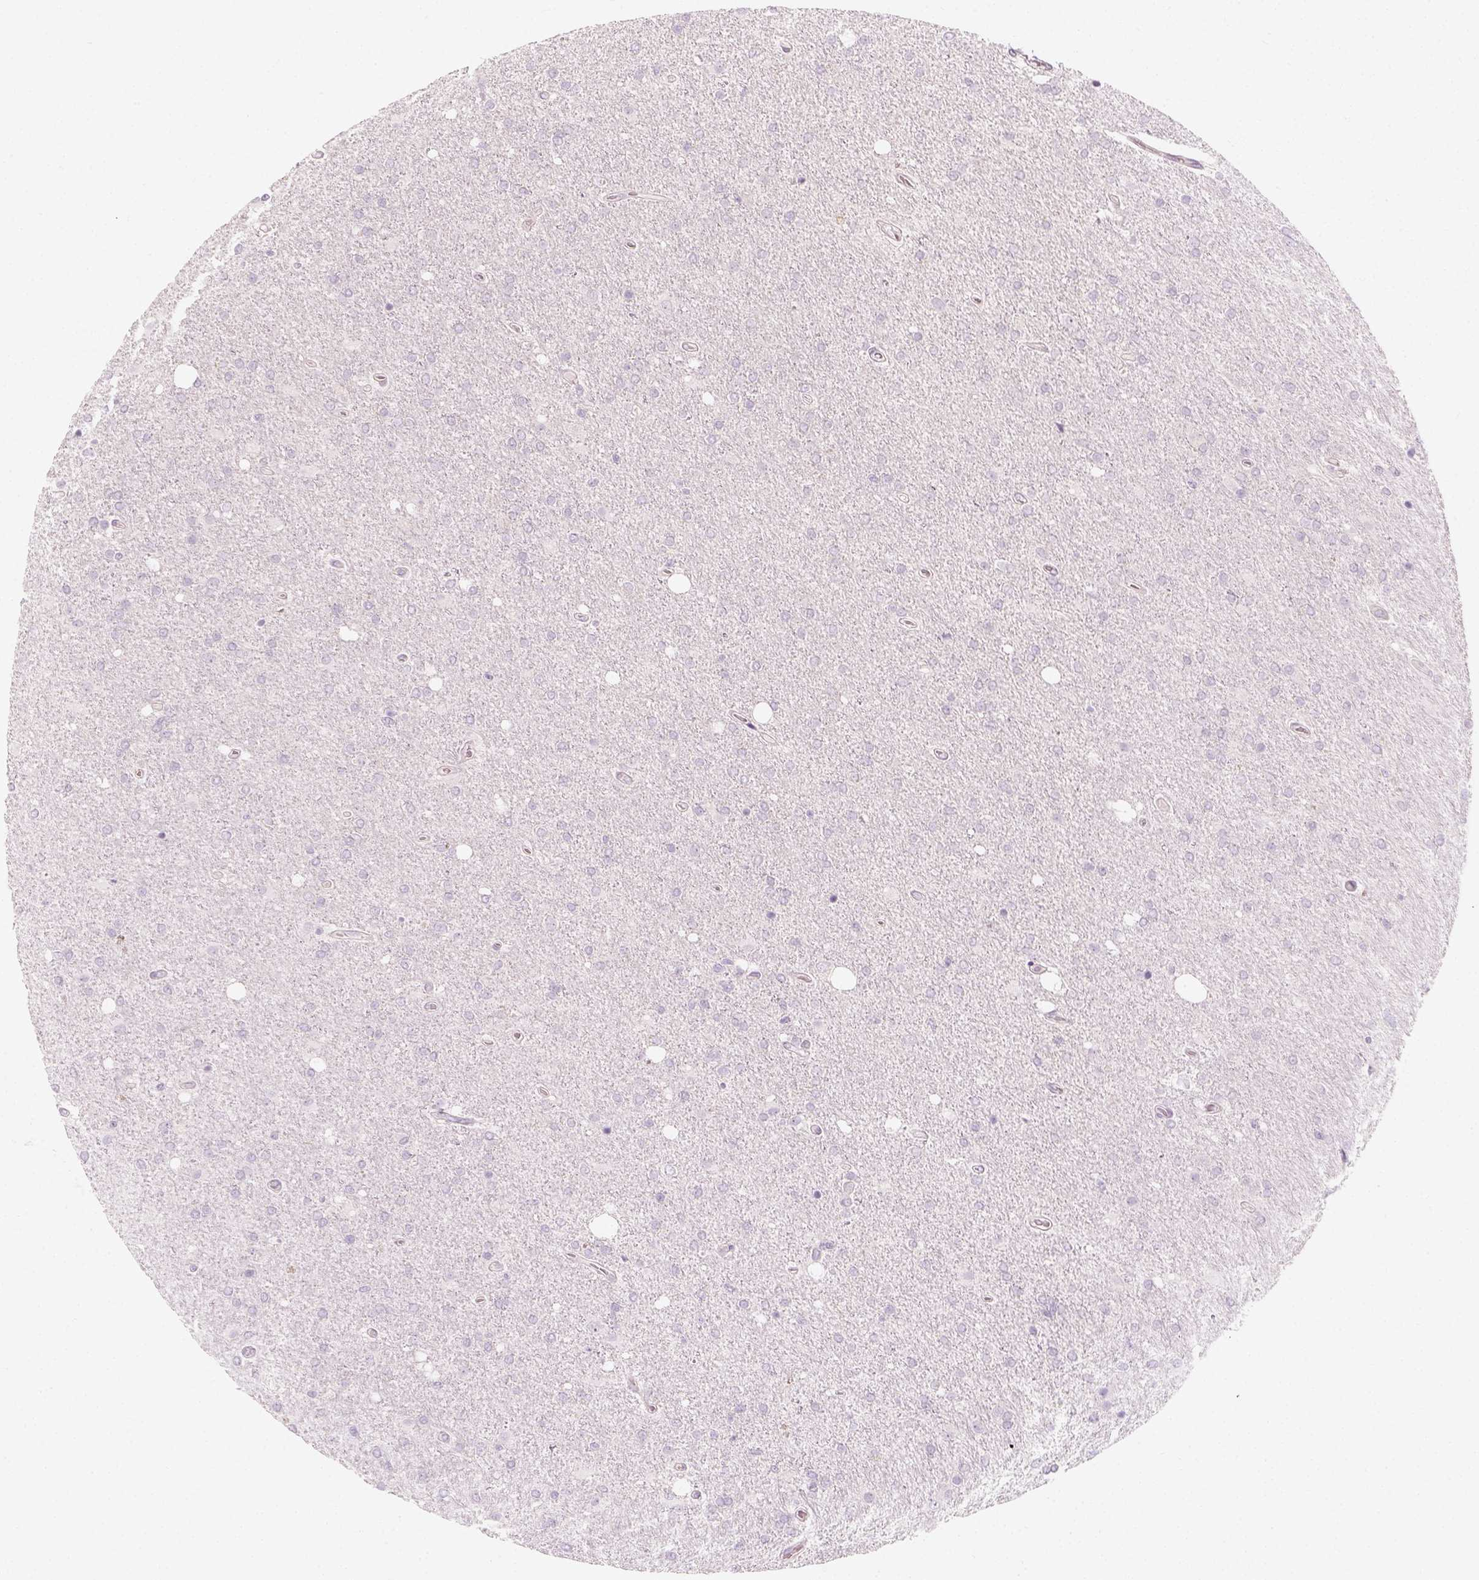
{"staining": {"intensity": "negative", "quantity": "none", "location": "none"}, "tissue": "glioma", "cell_type": "Tumor cells", "image_type": "cancer", "snomed": [{"axis": "morphology", "description": "Glioma, malignant, High grade"}, {"axis": "topography", "description": "Cerebral cortex"}], "caption": "Photomicrograph shows no protein positivity in tumor cells of high-grade glioma (malignant) tissue. (DAB (3,3'-diaminobenzidine) immunohistochemistry with hematoxylin counter stain).", "gene": "PRAME", "patient": {"sex": "male", "age": 70}}